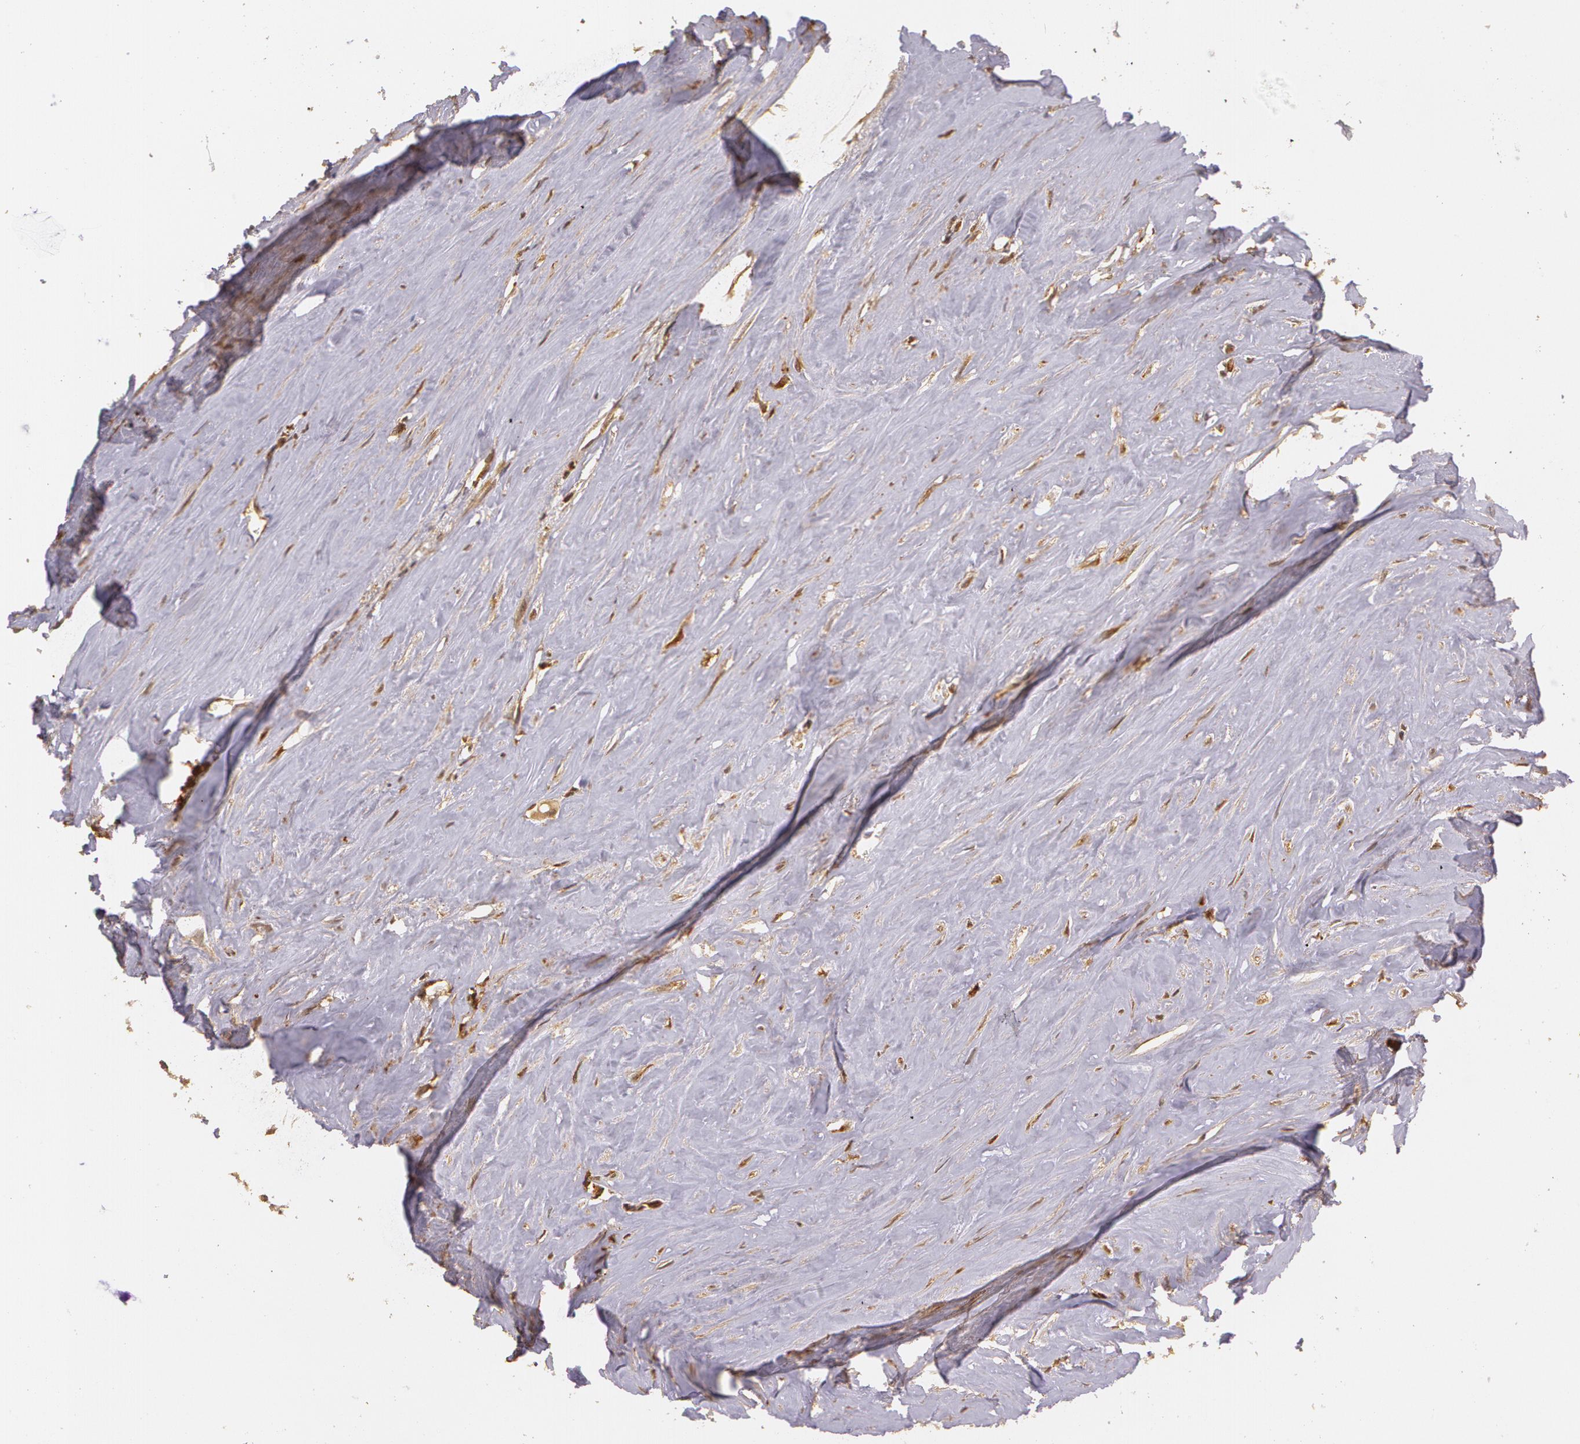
{"staining": {"intensity": "moderate", "quantity": ">75%", "location": "cytoplasmic/membranous"}, "tissue": "carcinoid", "cell_type": "Tumor cells", "image_type": "cancer", "snomed": [{"axis": "morphology", "description": "Carcinoid, malignant, NOS"}, {"axis": "topography", "description": "Small intestine"}], "caption": "The photomicrograph exhibits staining of carcinoid, revealing moderate cytoplasmic/membranous protein staining (brown color) within tumor cells.", "gene": "ASCC2", "patient": {"sex": "male", "age": 63}}